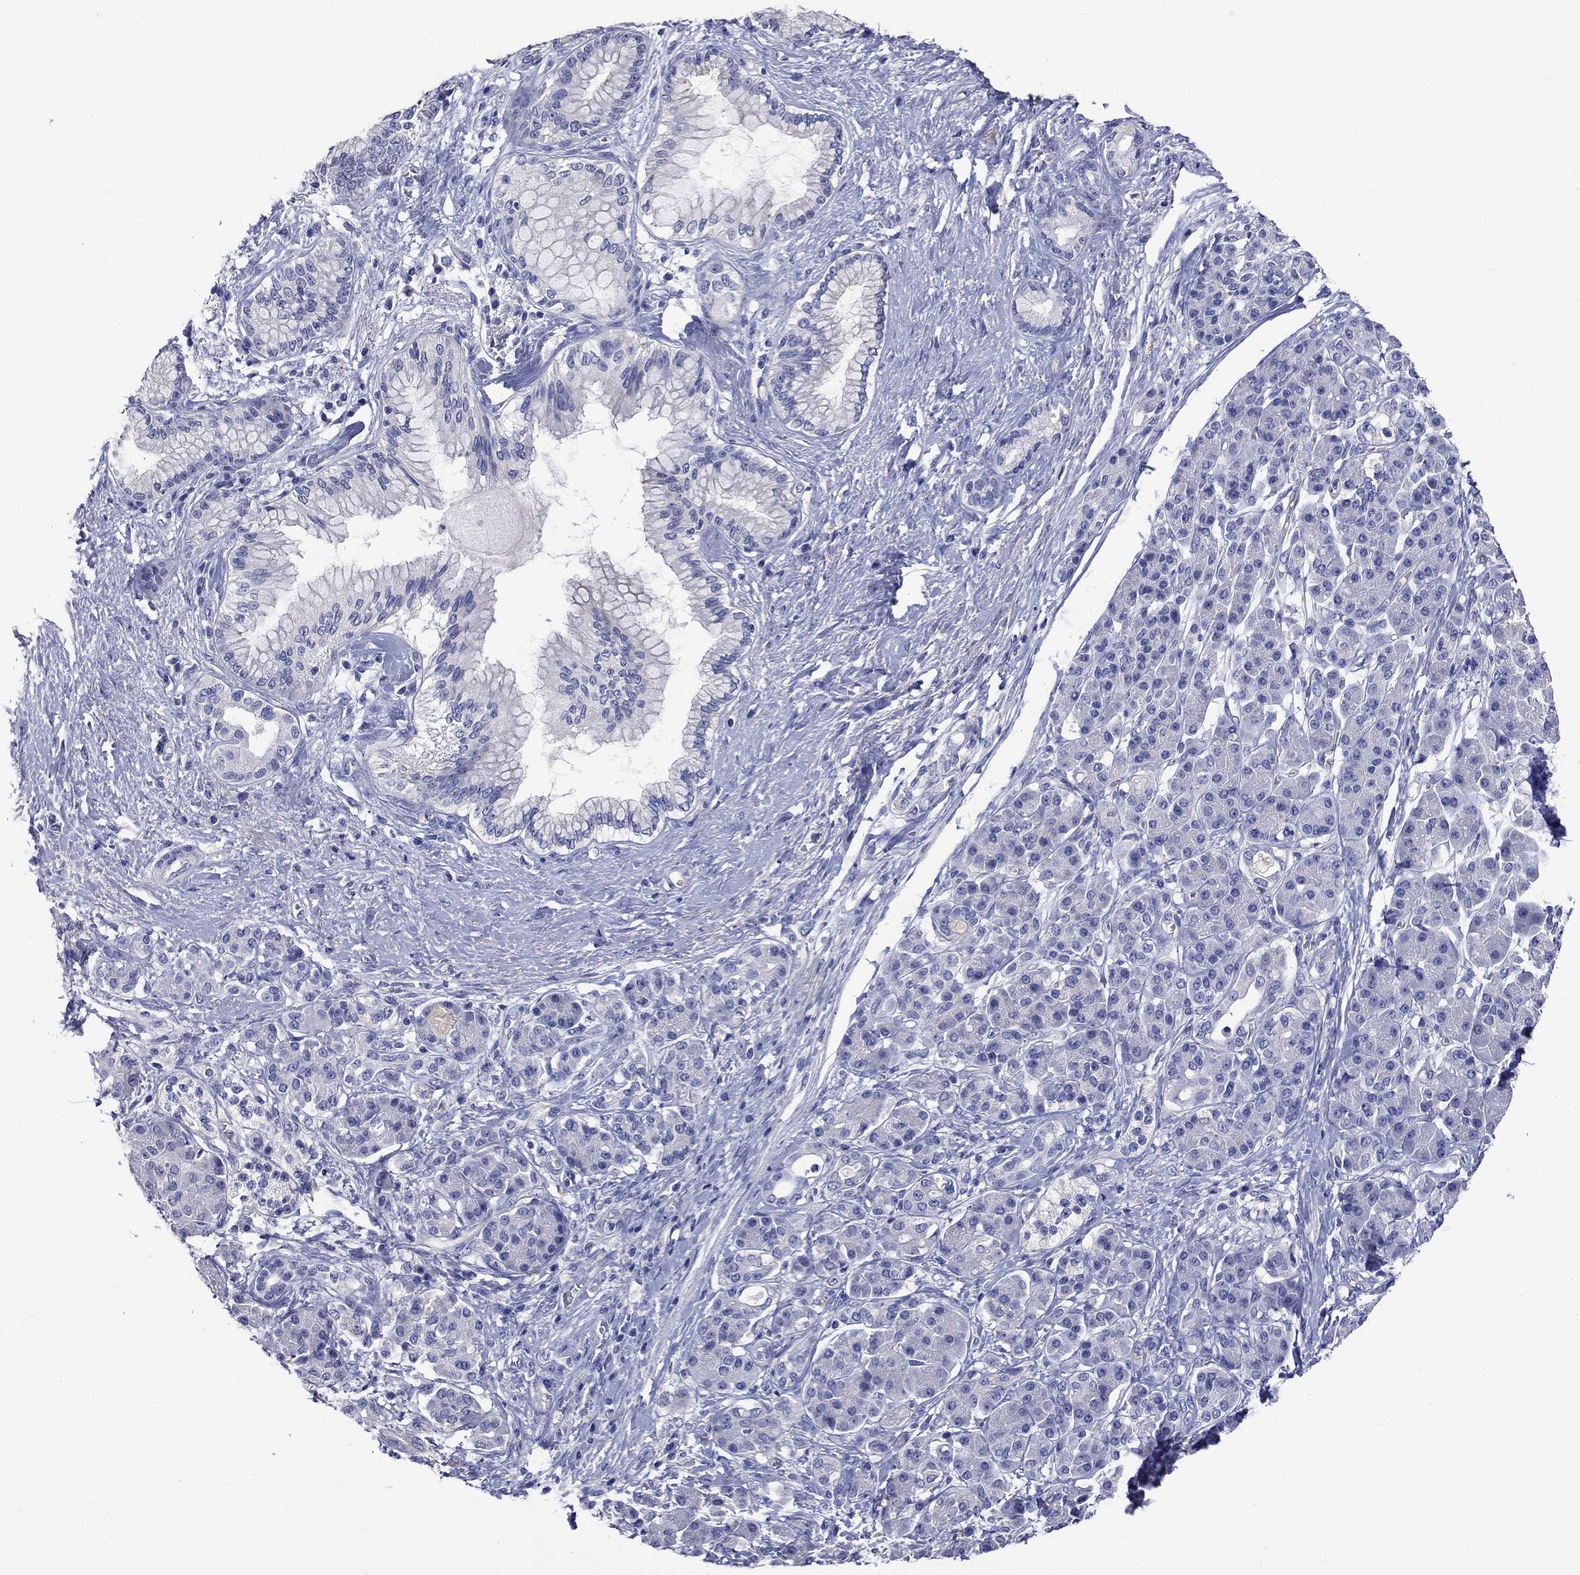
{"staining": {"intensity": "negative", "quantity": "none", "location": "none"}, "tissue": "pancreatic cancer", "cell_type": "Tumor cells", "image_type": "cancer", "snomed": [{"axis": "morphology", "description": "Adenocarcinoma, NOS"}, {"axis": "topography", "description": "Pancreas"}], "caption": "Immunohistochemical staining of human pancreatic adenocarcinoma shows no significant expression in tumor cells.", "gene": "CNDP1", "patient": {"sex": "female", "age": 73}}